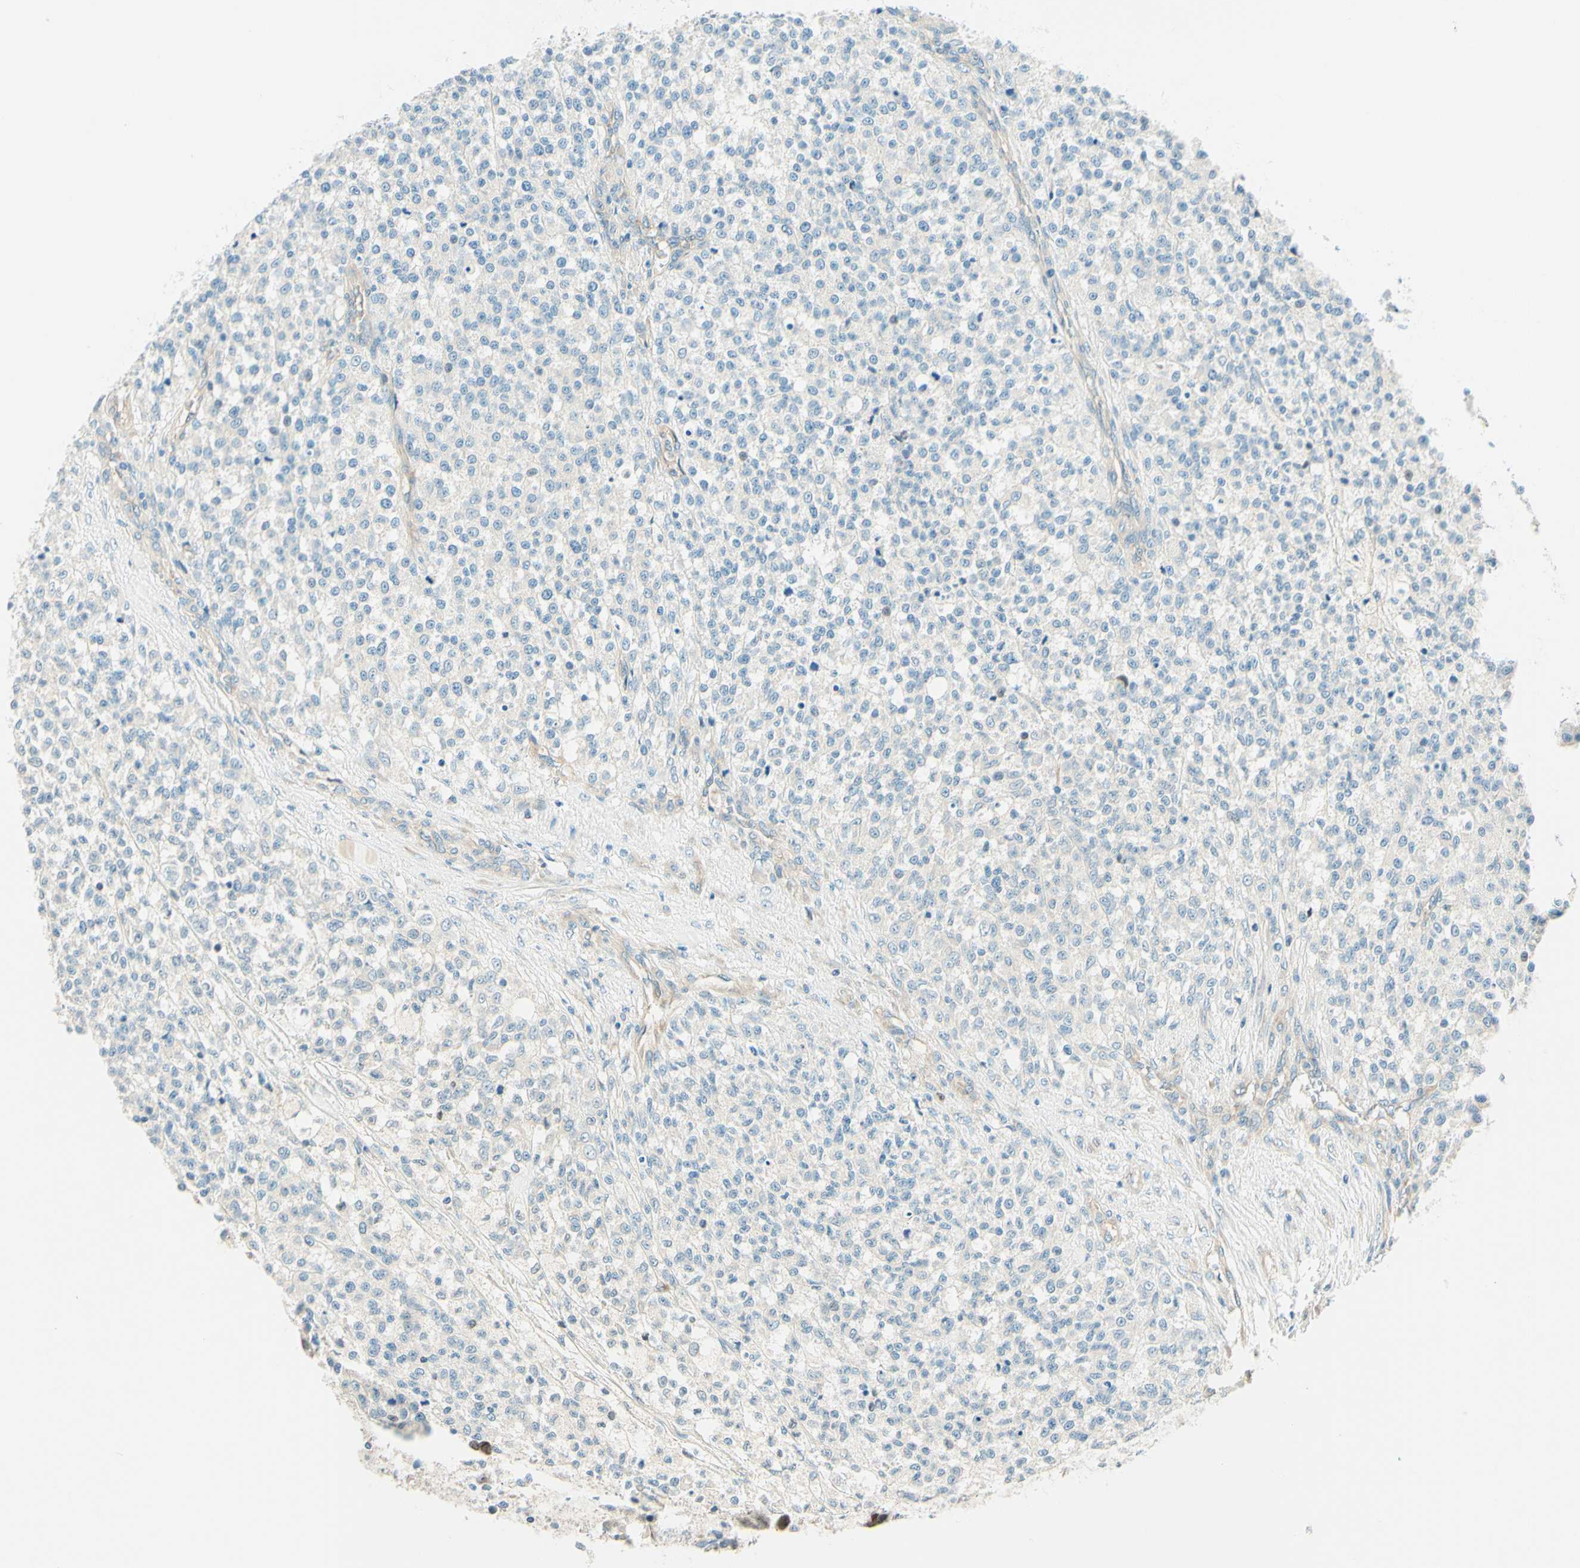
{"staining": {"intensity": "negative", "quantity": "none", "location": "none"}, "tissue": "testis cancer", "cell_type": "Tumor cells", "image_type": "cancer", "snomed": [{"axis": "morphology", "description": "Seminoma, NOS"}, {"axis": "topography", "description": "Testis"}], "caption": "Immunohistochemistry (IHC) of testis cancer (seminoma) shows no positivity in tumor cells.", "gene": "TAOK2", "patient": {"sex": "male", "age": 59}}